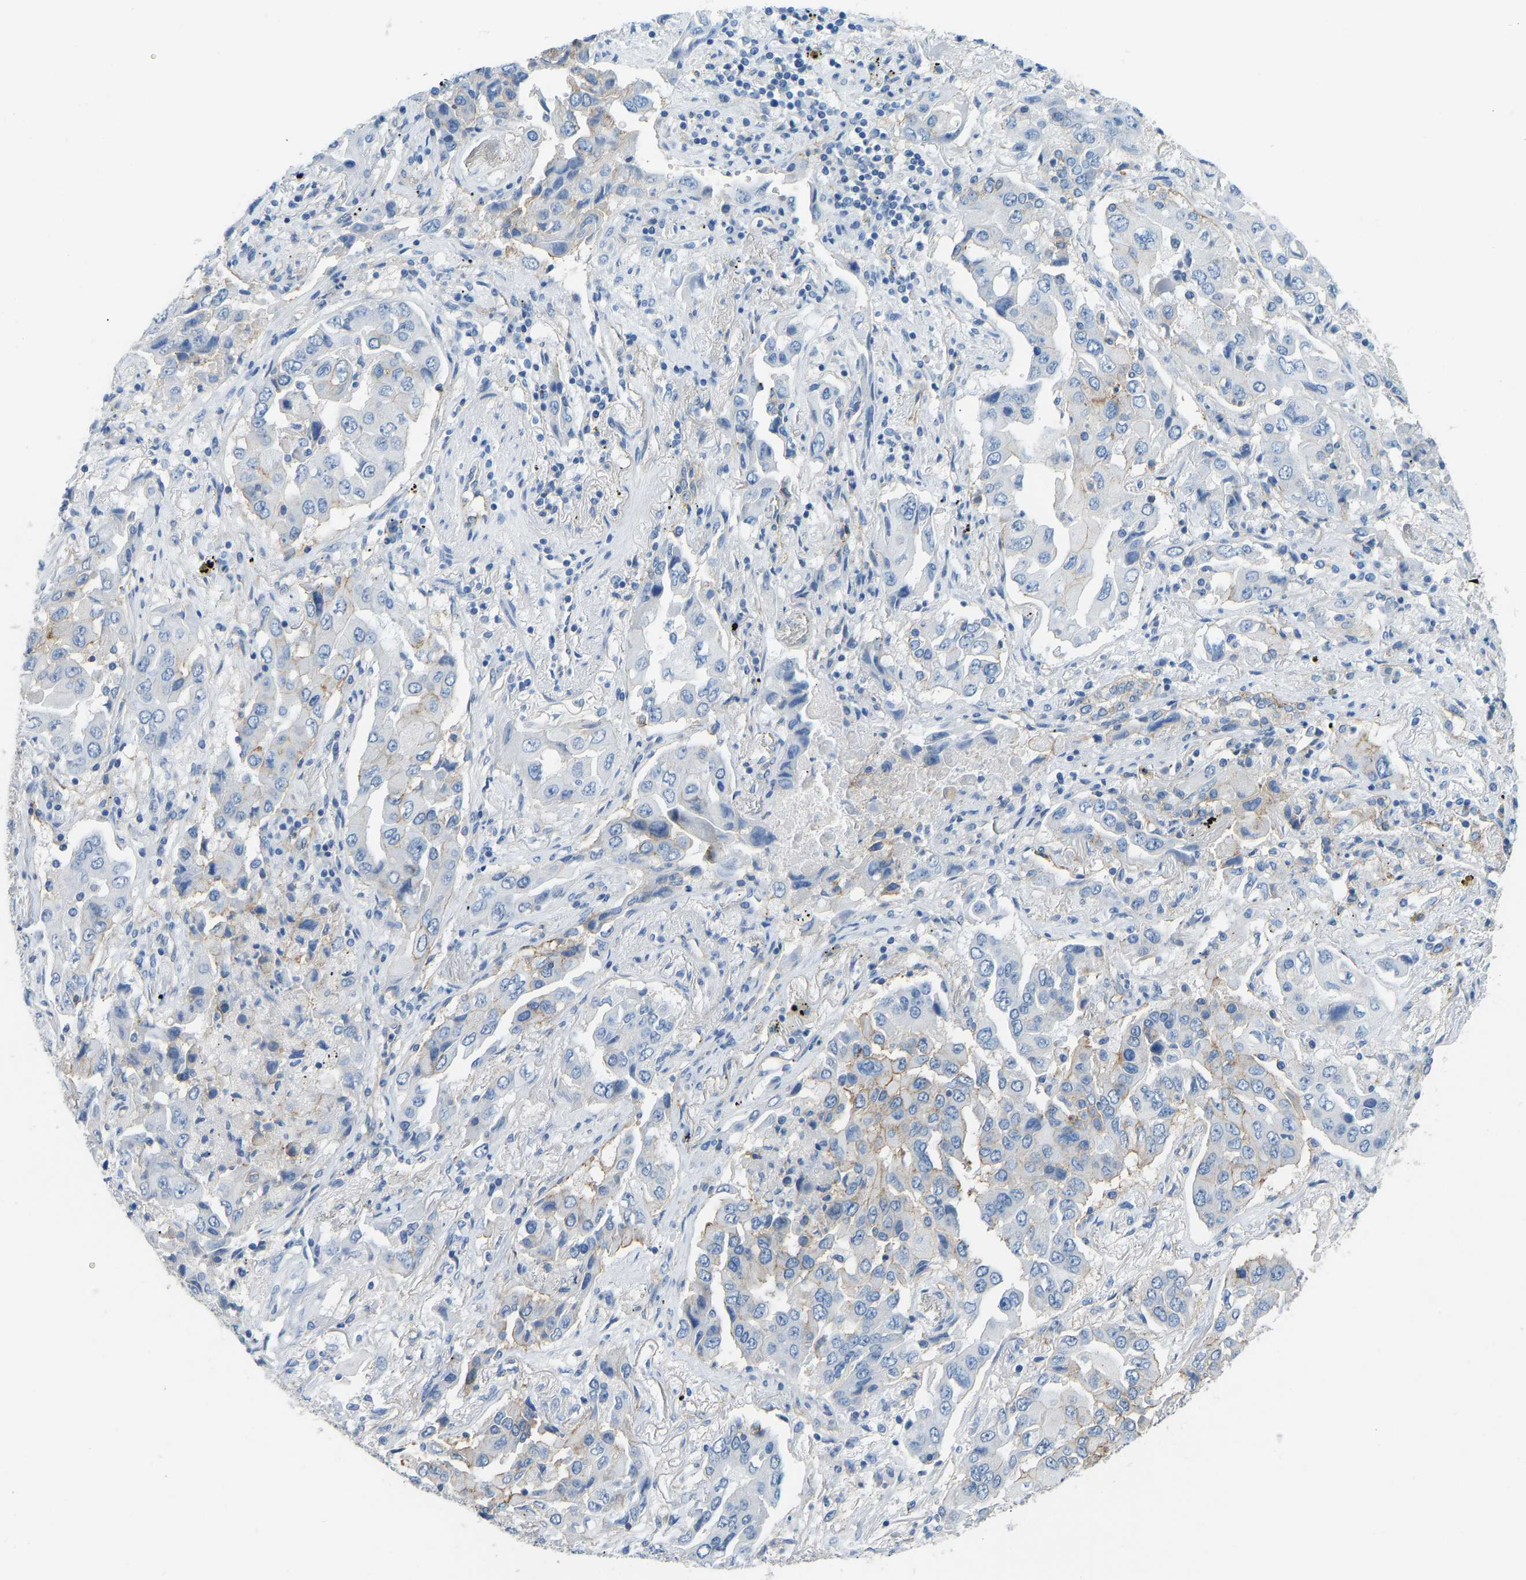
{"staining": {"intensity": "moderate", "quantity": "<25%", "location": "cytoplasmic/membranous"}, "tissue": "lung cancer", "cell_type": "Tumor cells", "image_type": "cancer", "snomed": [{"axis": "morphology", "description": "Adenocarcinoma, NOS"}, {"axis": "topography", "description": "Lung"}], "caption": "Immunohistochemistry (IHC) image of neoplastic tissue: human lung cancer stained using immunohistochemistry exhibits low levels of moderate protein expression localized specifically in the cytoplasmic/membranous of tumor cells, appearing as a cytoplasmic/membranous brown color.", "gene": "ATP1A1", "patient": {"sex": "female", "age": 65}}